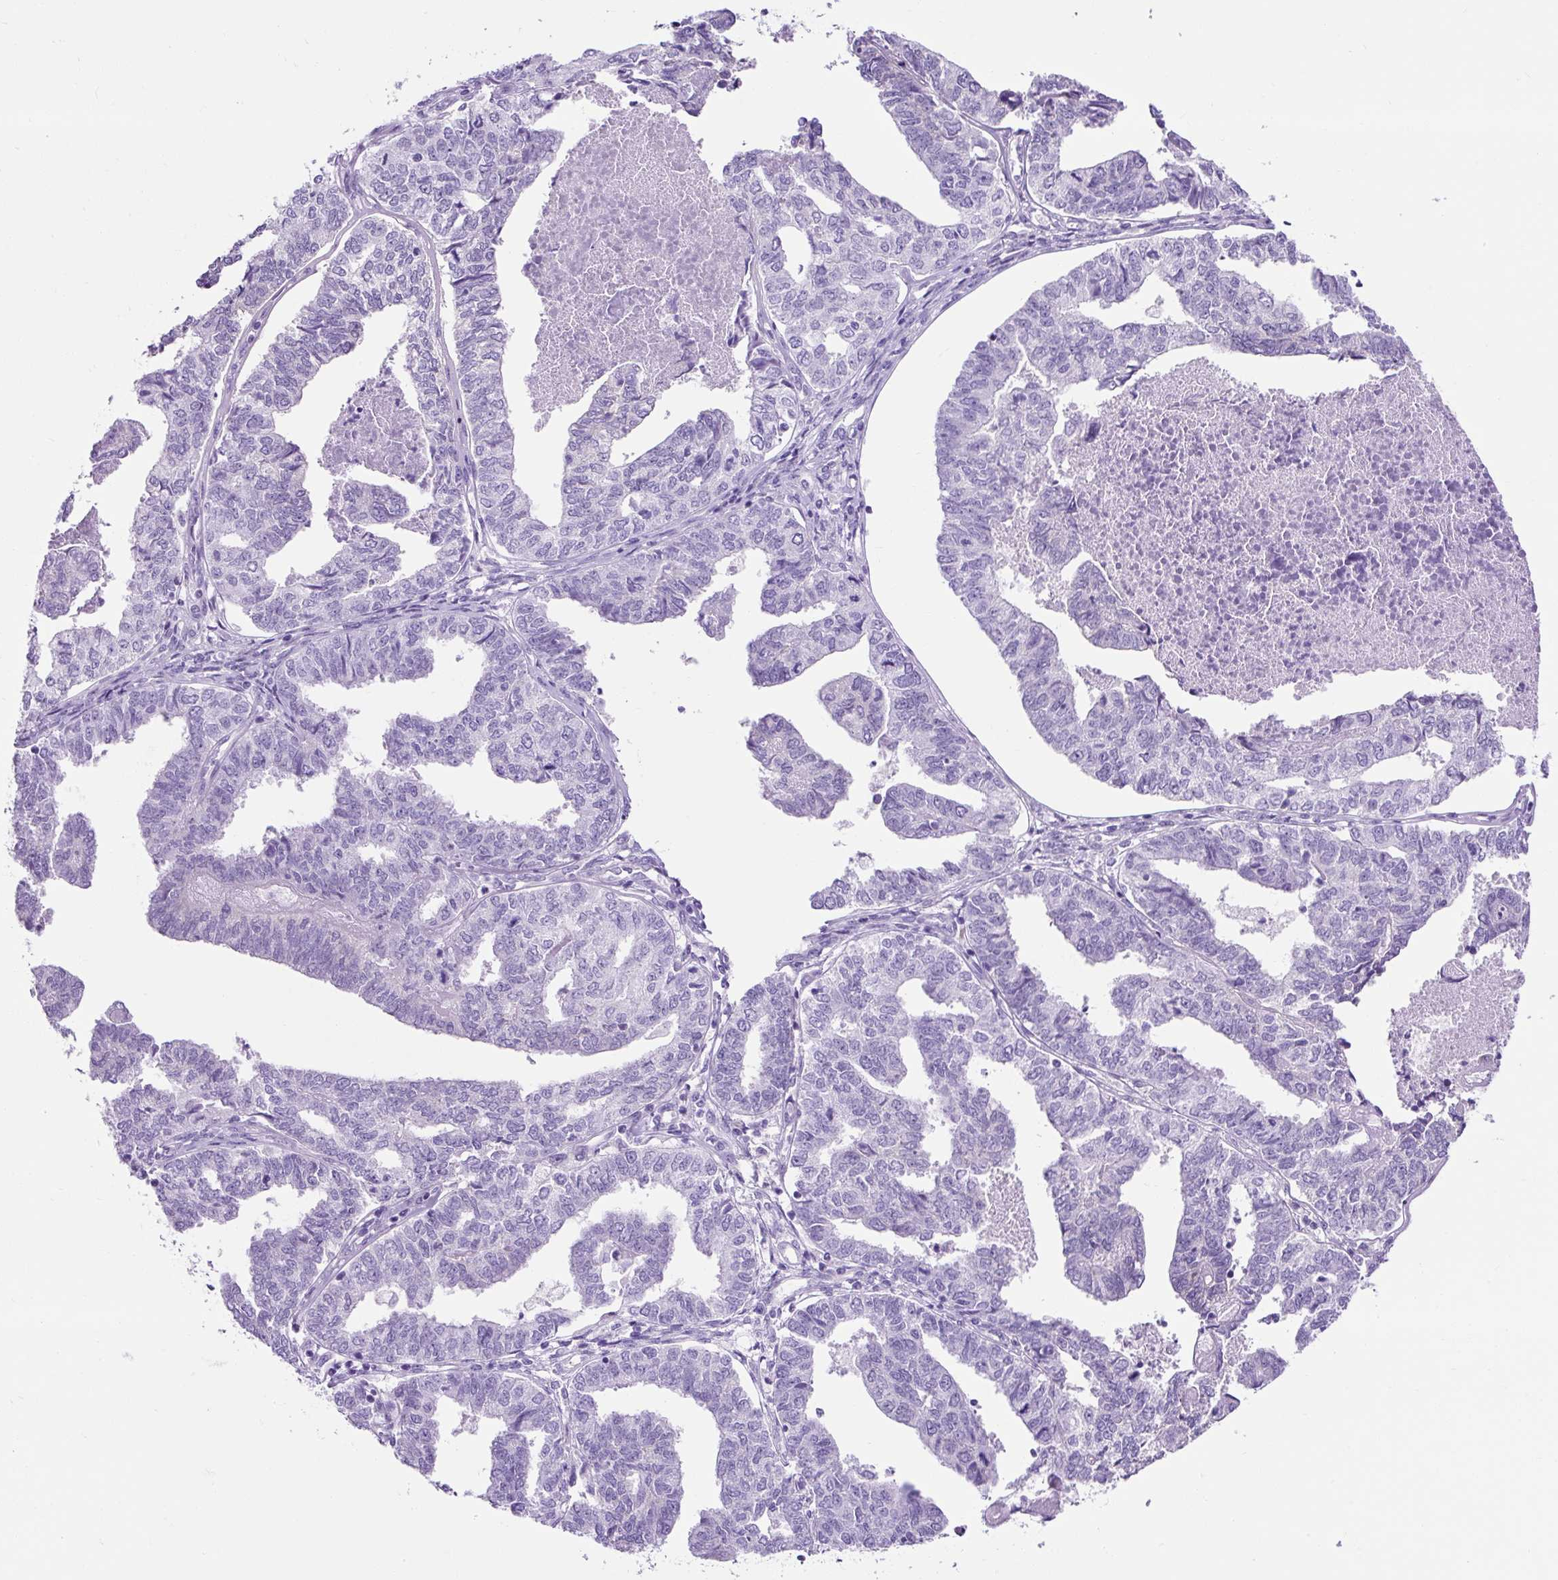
{"staining": {"intensity": "negative", "quantity": "none", "location": "none"}, "tissue": "endometrial cancer", "cell_type": "Tumor cells", "image_type": "cancer", "snomed": [{"axis": "morphology", "description": "Adenocarcinoma, NOS"}, {"axis": "topography", "description": "Endometrium"}], "caption": "Endometrial cancer was stained to show a protein in brown. There is no significant staining in tumor cells. (Immunohistochemistry, brightfield microscopy, high magnification).", "gene": "KRT12", "patient": {"sex": "female", "age": 73}}